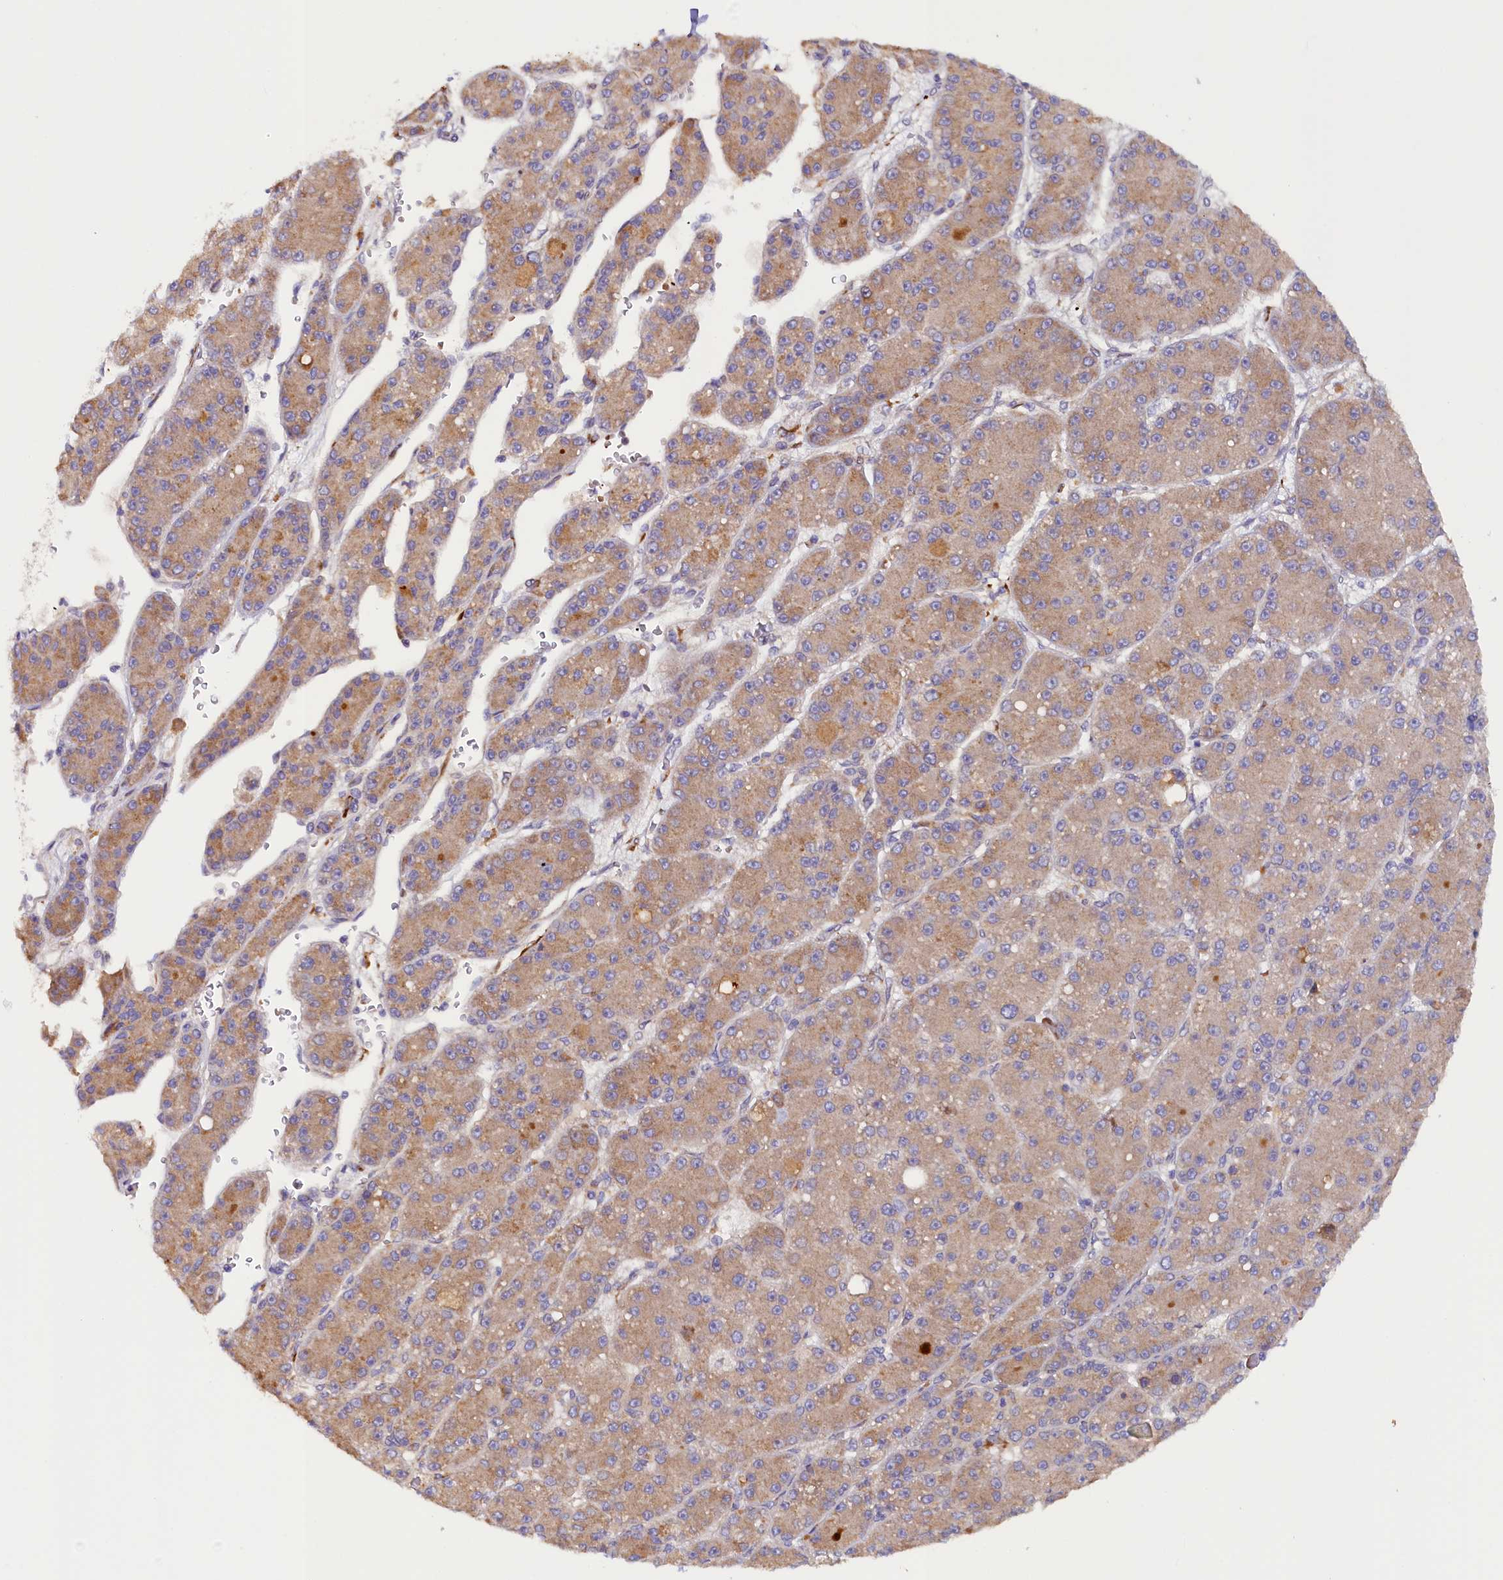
{"staining": {"intensity": "moderate", "quantity": ">75%", "location": "cytoplasmic/membranous"}, "tissue": "liver cancer", "cell_type": "Tumor cells", "image_type": "cancer", "snomed": [{"axis": "morphology", "description": "Carcinoma, Hepatocellular, NOS"}, {"axis": "topography", "description": "Liver"}], "caption": "There is medium levels of moderate cytoplasmic/membranous expression in tumor cells of liver hepatocellular carcinoma, as demonstrated by immunohistochemical staining (brown color).", "gene": "ARRDC4", "patient": {"sex": "male", "age": 67}}